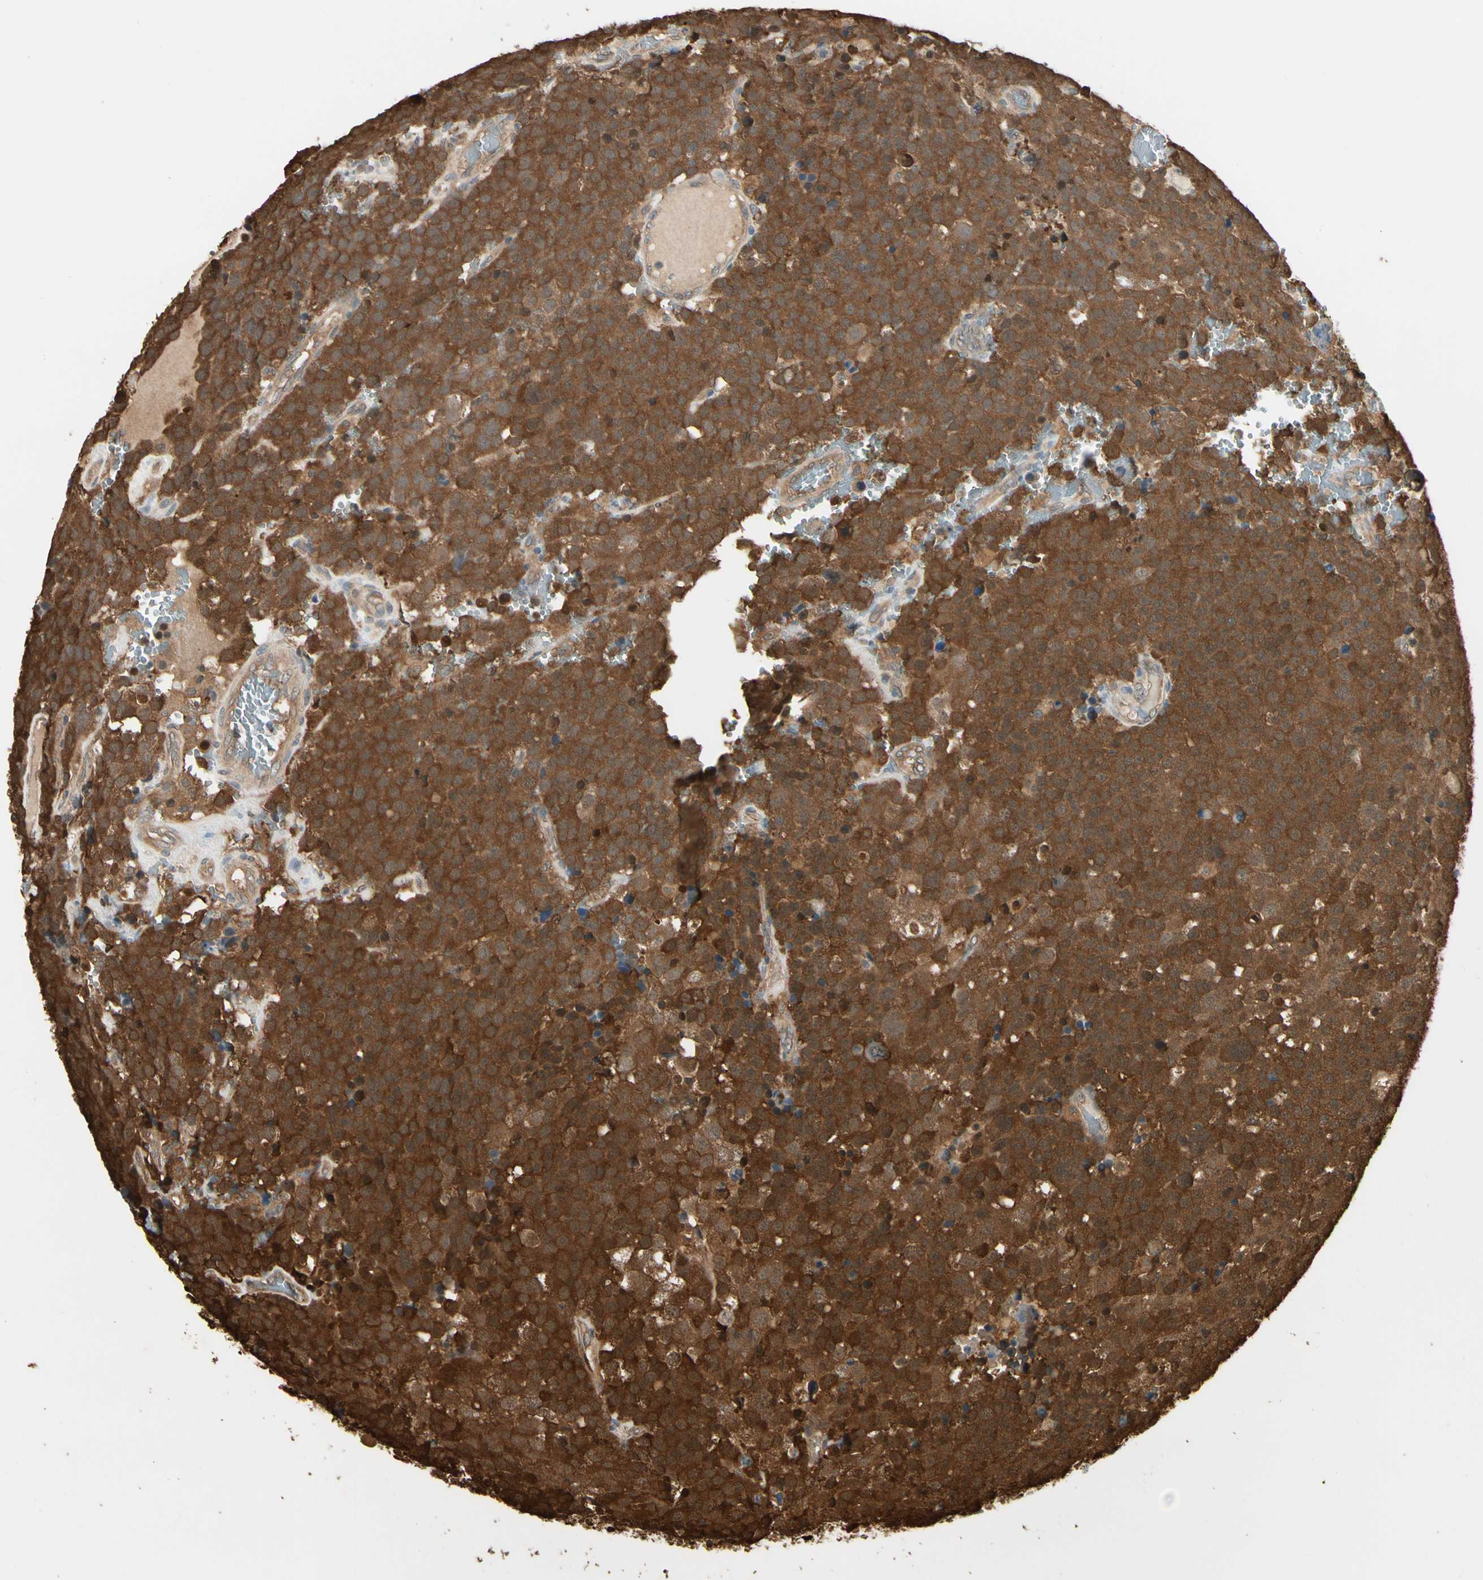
{"staining": {"intensity": "strong", "quantity": ">75%", "location": "cytoplasmic/membranous"}, "tissue": "testis cancer", "cell_type": "Tumor cells", "image_type": "cancer", "snomed": [{"axis": "morphology", "description": "Seminoma, NOS"}, {"axis": "topography", "description": "Testis"}], "caption": "Testis cancer (seminoma) stained for a protein (brown) displays strong cytoplasmic/membranous positive expression in about >75% of tumor cells.", "gene": "YWHAE", "patient": {"sex": "male", "age": 71}}